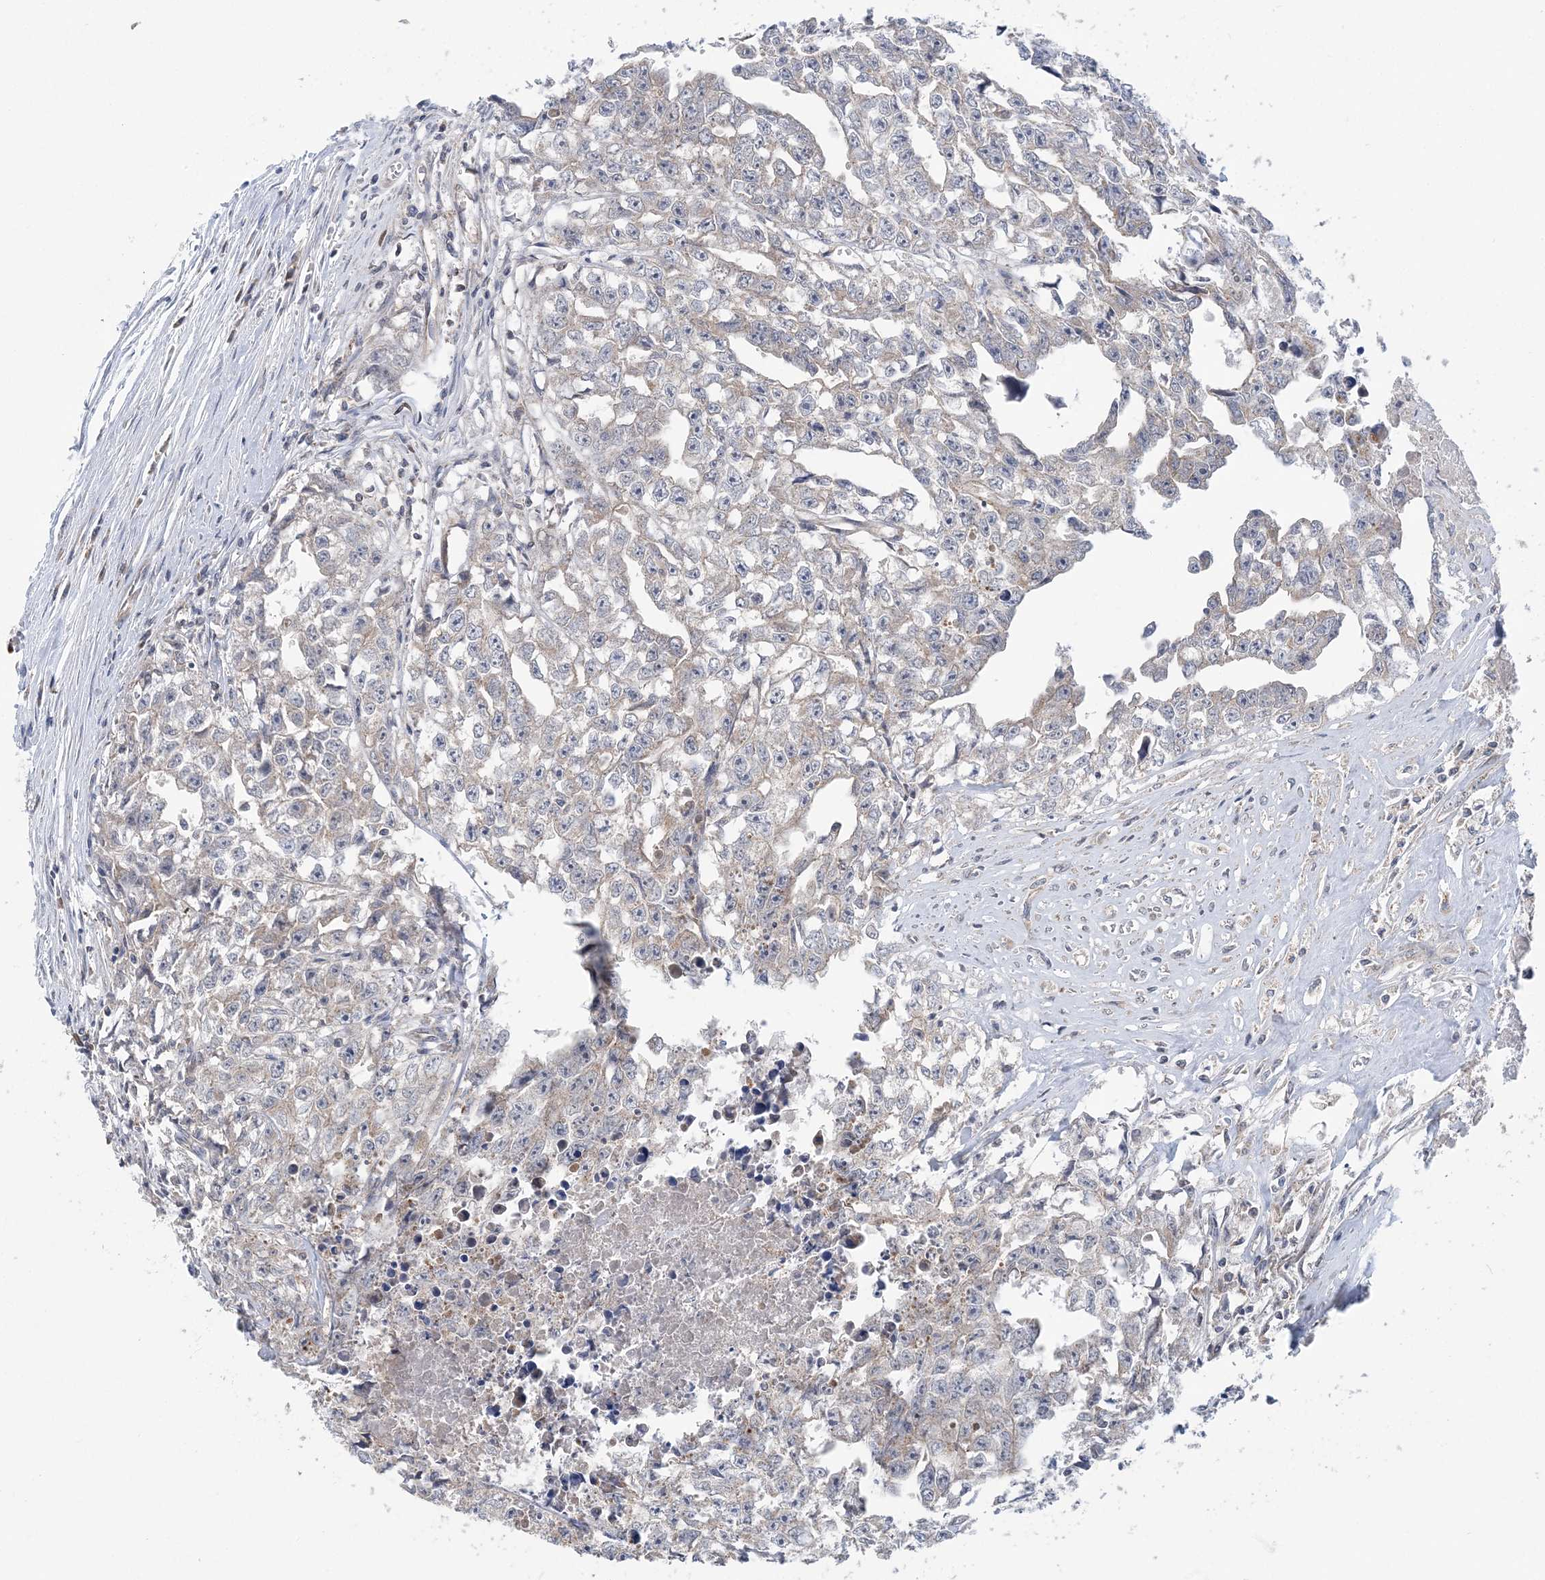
{"staining": {"intensity": "negative", "quantity": "none", "location": "none"}, "tissue": "testis cancer", "cell_type": "Tumor cells", "image_type": "cancer", "snomed": [{"axis": "morphology", "description": "Seminoma, NOS"}, {"axis": "morphology", "description": "Carcinoma, Embryonal, NOS"}, {"axis": "topography", "description": "Testis"}], "caption": "The photomicrograph displays no significant staining in tumor cells of testis cancer (seminoma).", "gene": "COPE", "patient": {"sex": "male", "age": 43}}